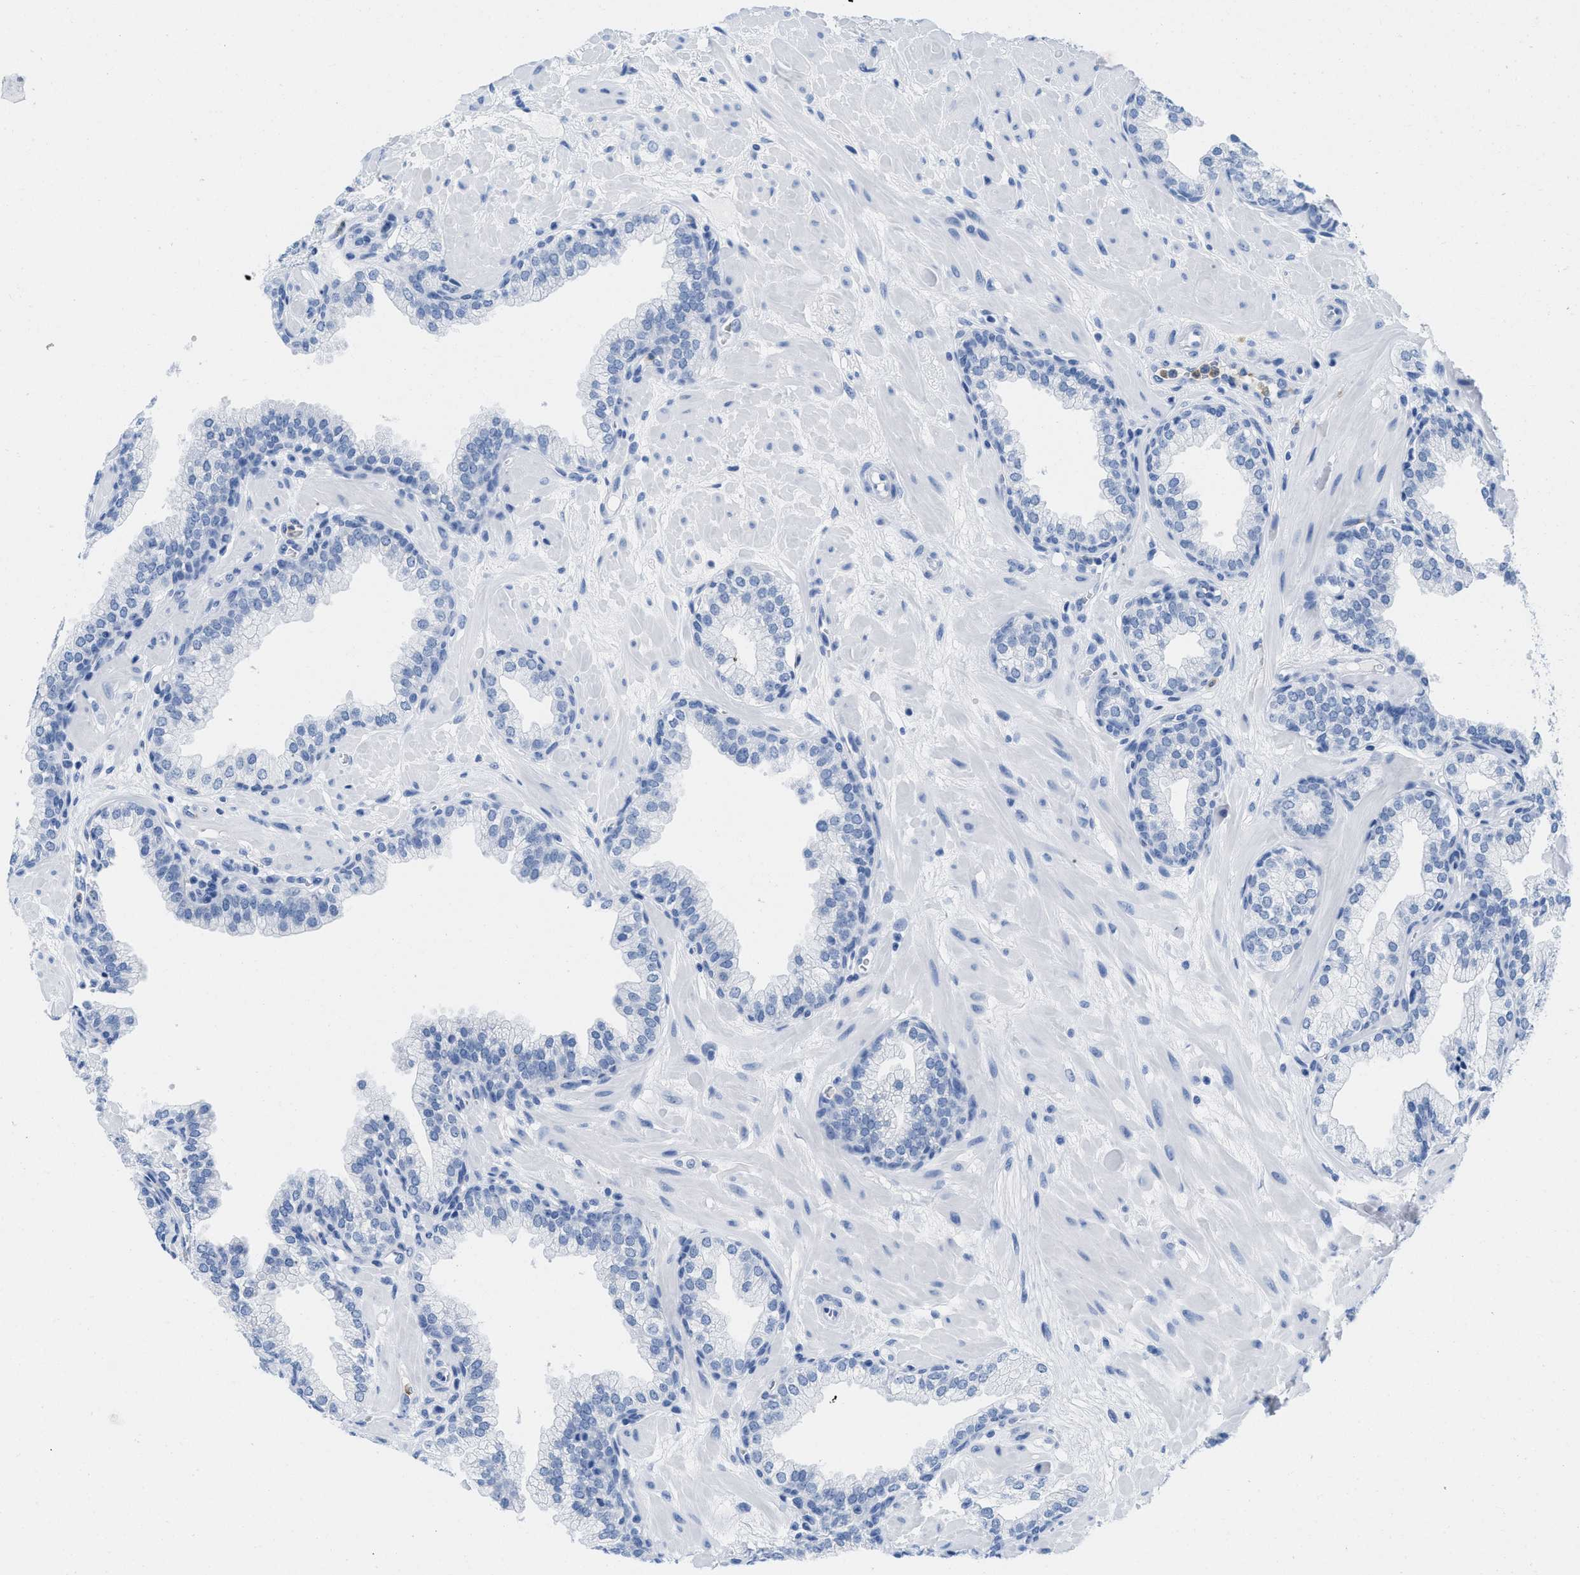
{"staining": {"intensity": "negative", "quantity": "none", "location": "none"}, "tissue": "prostate", "cell_type": "Glandular cells", "image_type": "normal", "snomed": [{"axis": "morphology", "description": "Normal tissue, NOS"}, {"axis": "morphology", "description": "Urothelial carcinoma, Low grade"}, {"axis": "topography", "description": "Urinary bladder"}, {"axis": "topography", "description": "Prostate"}], "caption": "A high-resolution photomicrograph shows immunohistochemistry (IHC) staining of unremarkable prostate, which reveals no significant expression in glandular cells. Brightfield microscopy of immunohistochemistry (IHC) stained with DAB (brown) and hematoxylin (blue), captured at high magnification.", "gene": "CR1", "patient": {"sex": "male", "age": 60}}